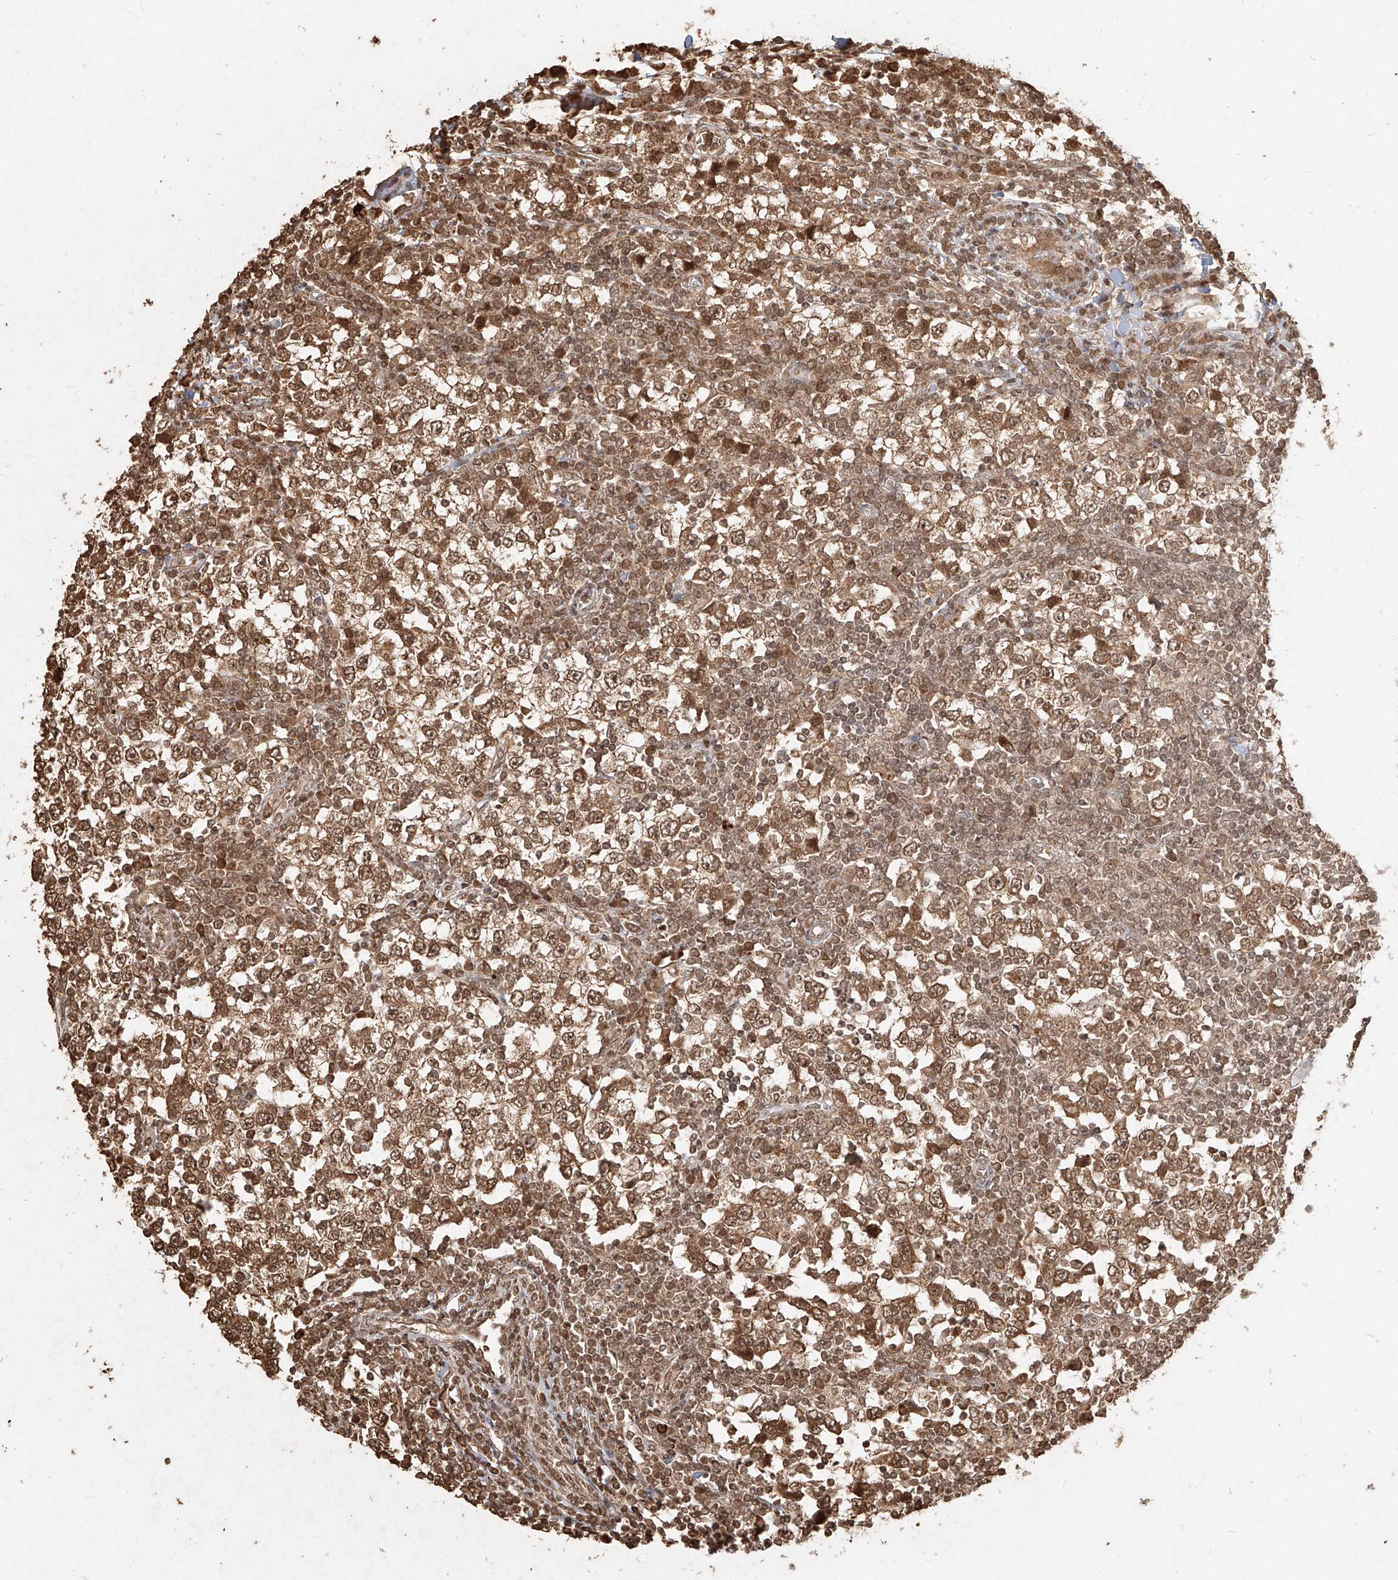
{"staining": {"intensity": "moderate", "quantity": ">75%", "location": "cytoplasmic/membranous,nuclear"}, "tissue": "testis cancer", "cell_type": "Tumor cells", "image_type": "cancer", "snomed": [{"axis": "morphology", "description": "Seminoma, NOS"}, {"axis": "topography", "description": "Testis"}], "caption": "Moderate cytoplasmic/membranous and nuclear protein staining is present in approximately >75% of tumor cells in testis cancer.", "gene": "UBE2K", "patient": {"sex": "male", "age": 65}}